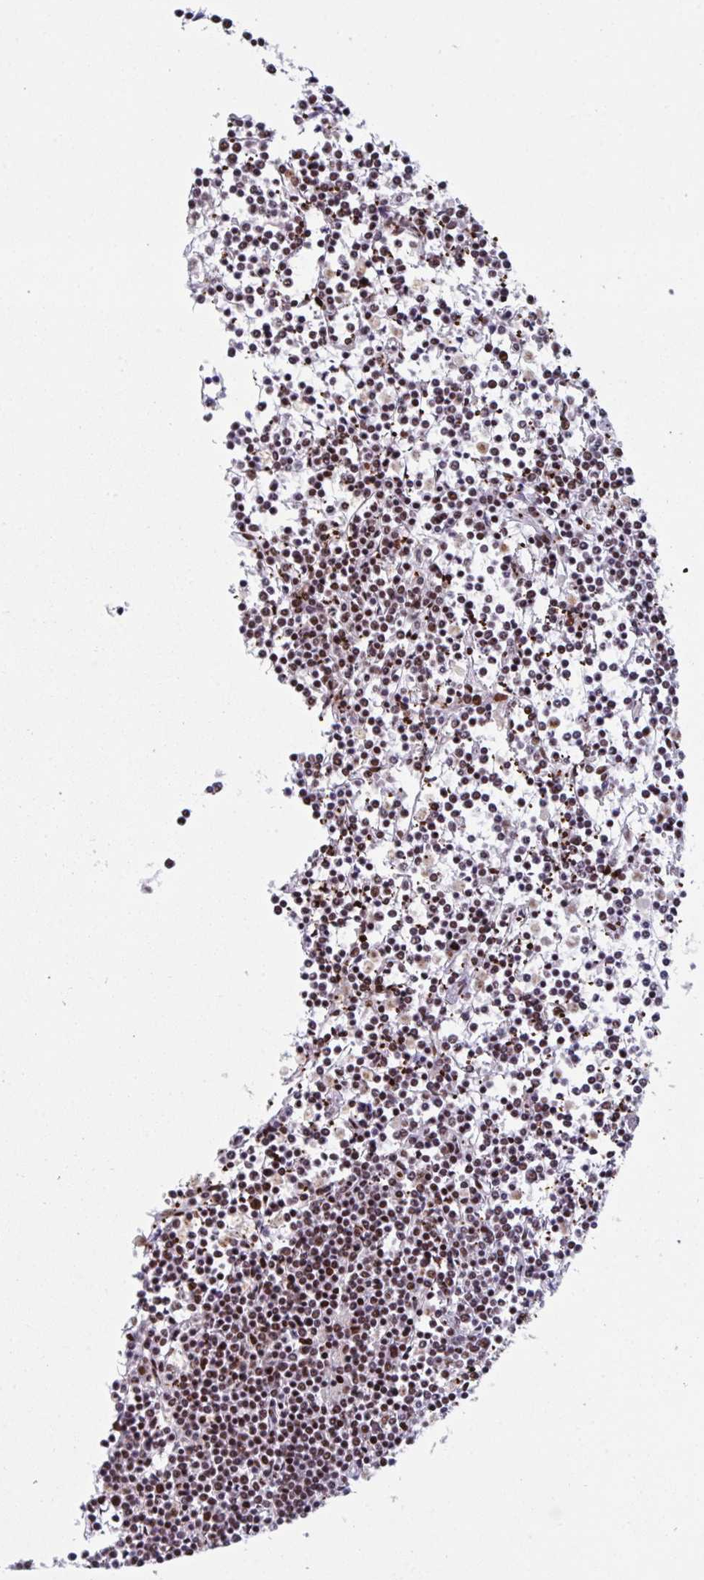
{"staining": {"intensity": "strong", "quantity": ">75%", "location": "nuclear"}, "tissue": "lymphoma", "cell_type": "Tumor cells", "image_type": "cancer", "snomed": [{"axis": "morphology", "description": "Malignant lymphoma, non-Hodgkin's type, Low grade"}, {"axis": "topography", "description": "Spleen"}], "caption": "The micrograph demonstrates immunohistochemical staining of low-grade malignant lymphoma, non-Hodgkin's type. There is strong nuclear expression is present in about >75% of tumor cells.", "gene": "ZNF607", "patient": {"sex": "female", "age": 19}}